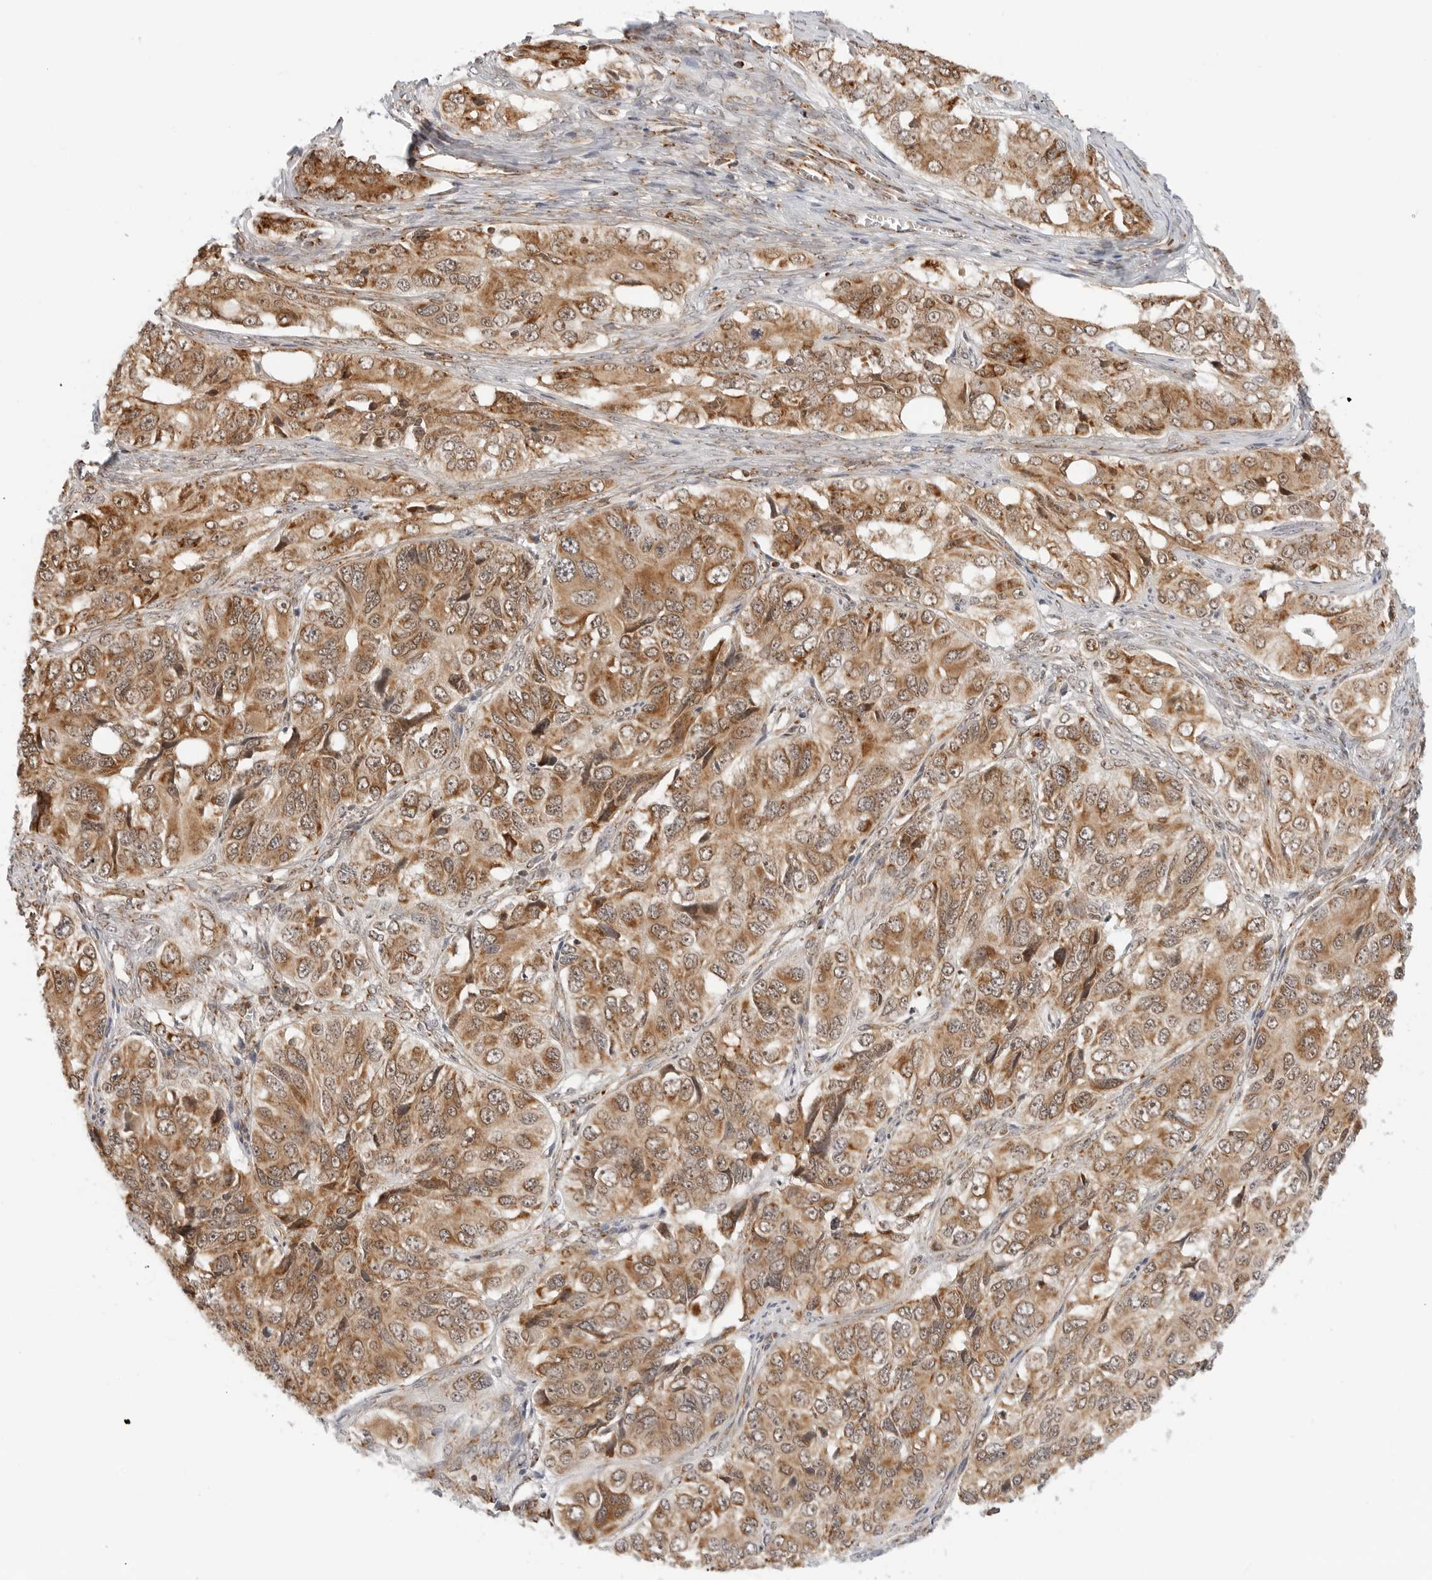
{"staining": {"intensity": "moderate", "quantity": ">75%", "location": "cytoplasmic/membranous"}, "tissue": "ovarian cancer", "cell_type": "Tumor cells", "image_type": "cancer", "snomed": [{"axis": "morphology", "description": "Carcinoma, endometroid"}, {"axis": "topography", "description": "Ovary"}], "caption": "This image demonstrates immunohistochemistry staining of human ovarian cancer, with medium moderate cytoplasmic/membranous expression in approximately >75% of tumor cells.", "gene": "POLR3GL", "patient": {"sex": "female", "age": 51}}